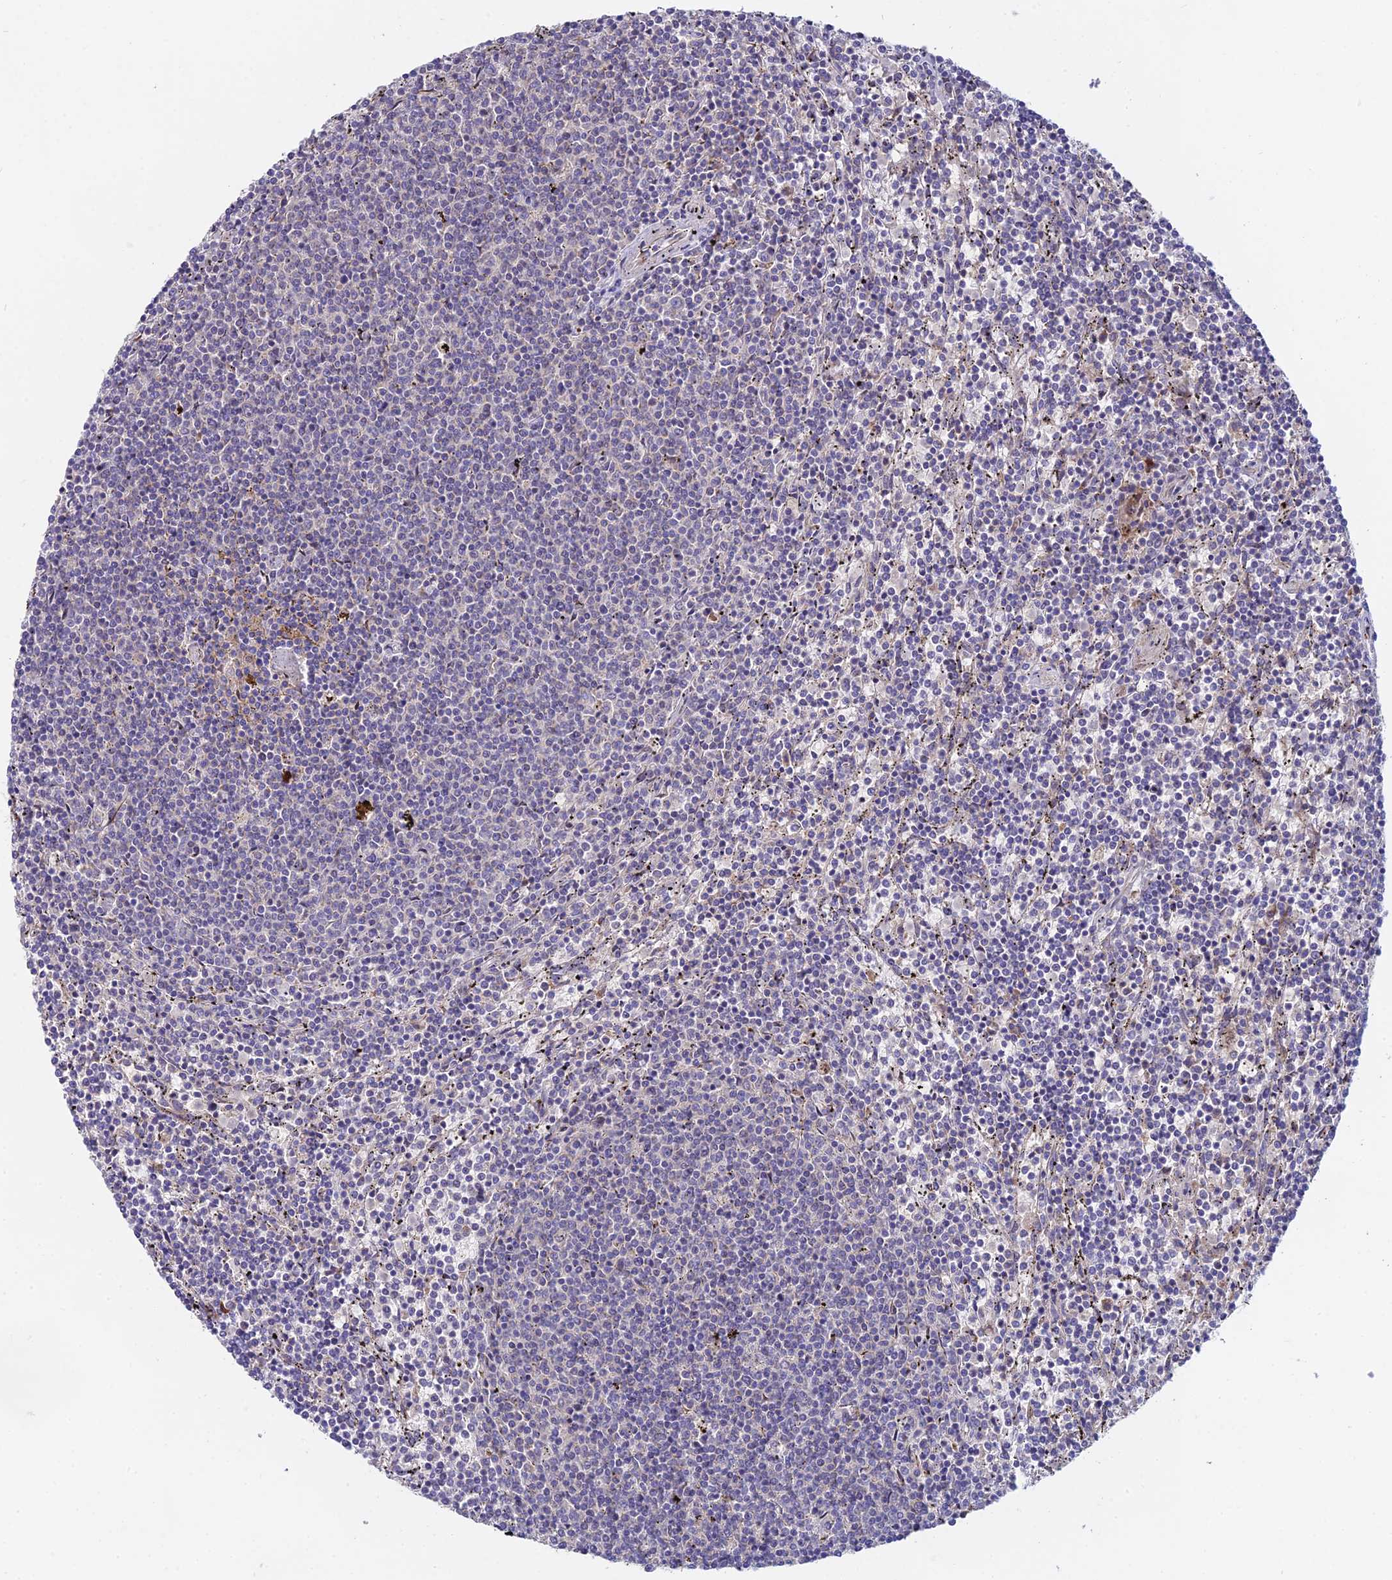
{"staining": {"intensity": "negative", "quantity": "none", "location": "none"}, "tissue": "lymphoma", "cell_type": "Tumor cells", "image_type": "cancer", "snomed": [{"axis": "morphology", "description": "Malignant lymphoma, non-Hodgkin's type, Low grade"}, {"axis": "topography", "description": "Spleen"}], "caption": "IHC of low-grade malignant lymphoma, non-Hodgkin's type displays no expression in tumor cells.", "gene": "WDR43", "patient": {"sex": "female", "age": 50}}